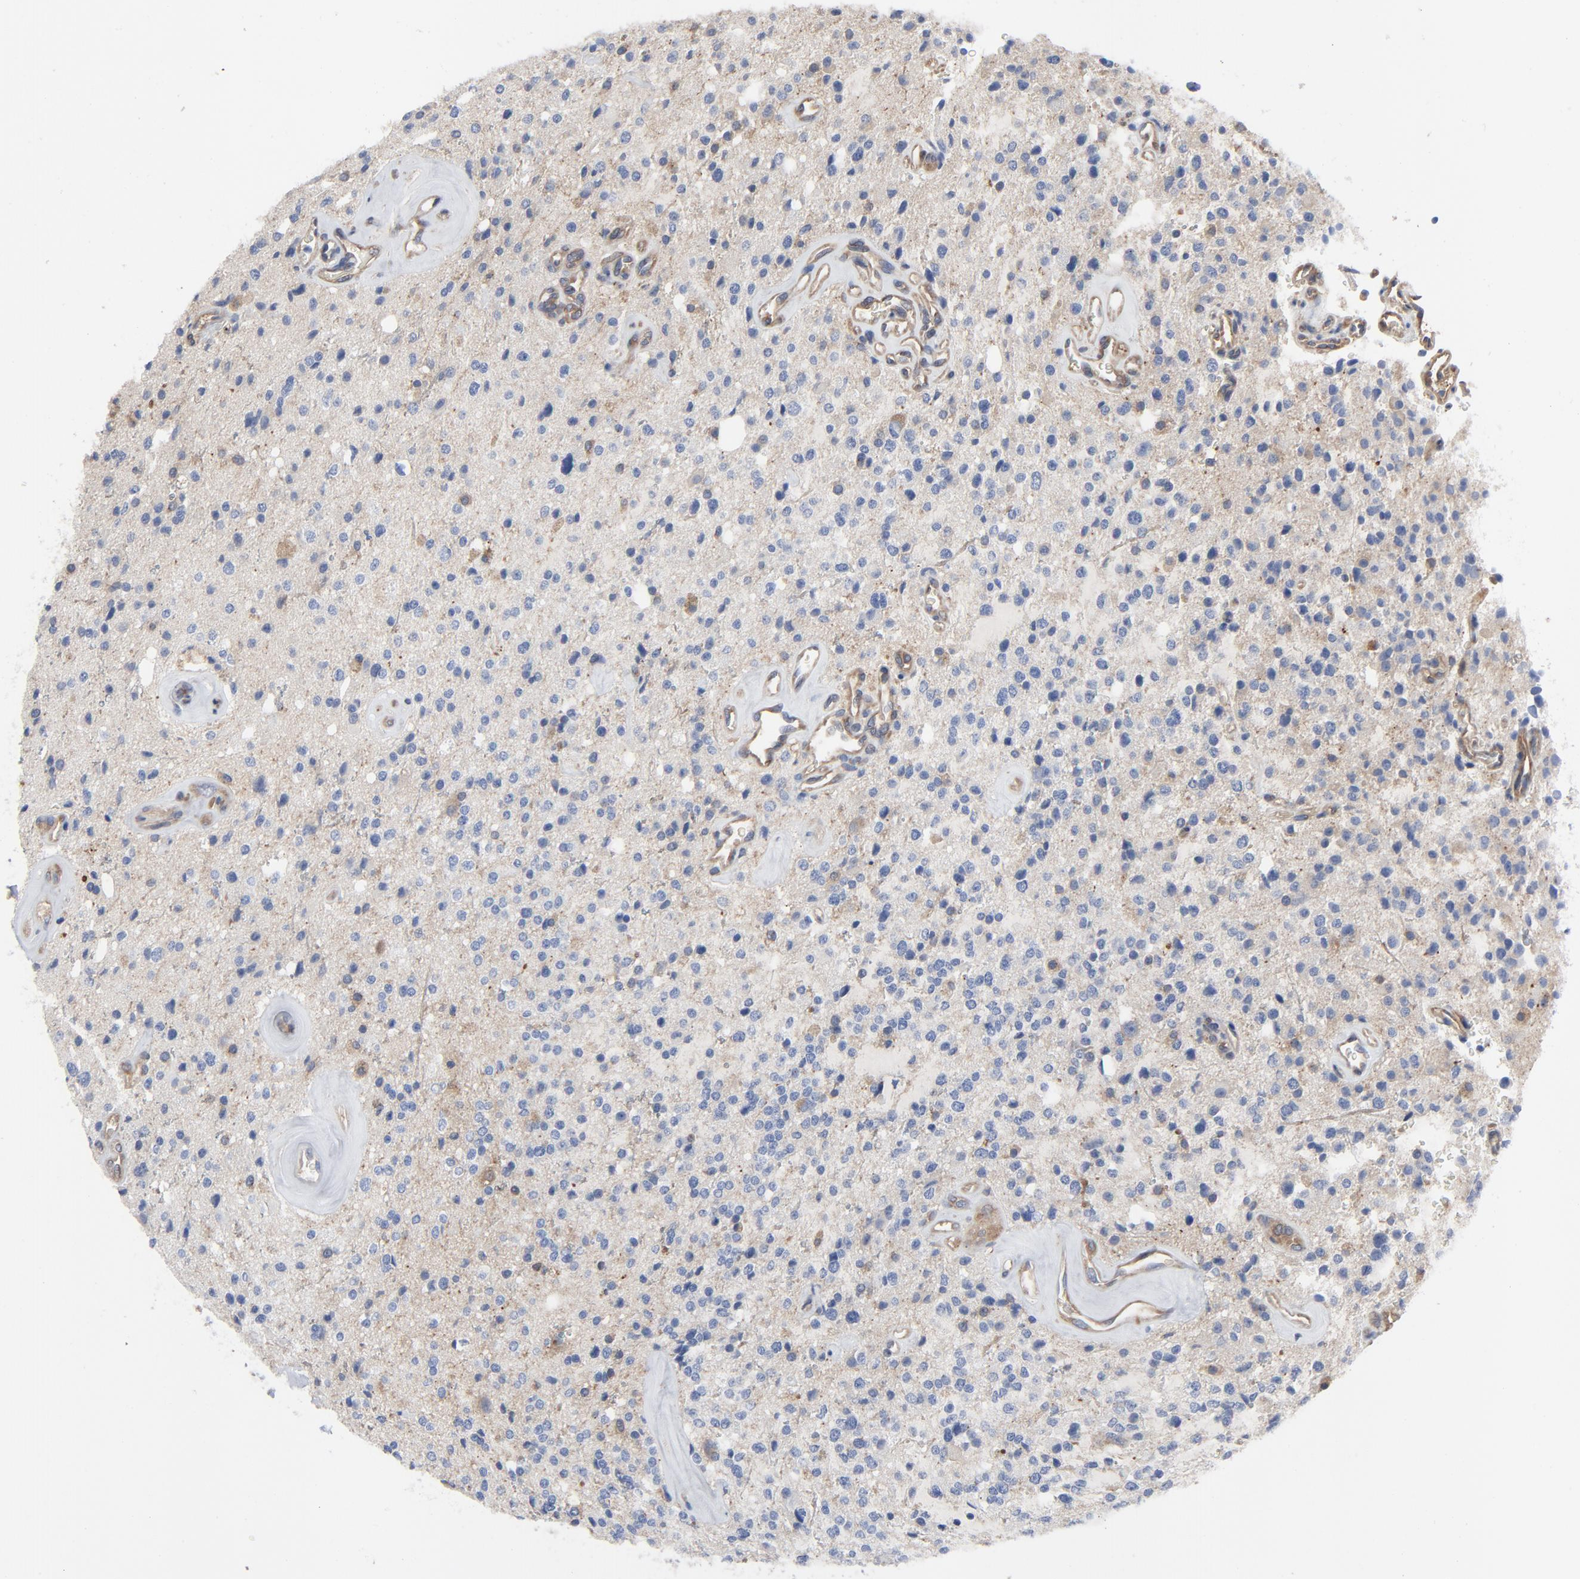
{"staining": {"intensity": "moderate", "quantity": "<25%", "location": "cytoplasmic/membranous"}, "tissue": "glioma", "cell_type": "Tumor cells", "image_type": "cancer", "snomed": [{"axis": "morphology", "description": "Glioma, malignant, High grade"}, {"axis": "topography", "description": "Brain"}], "caption": "Protein positivity by IHC demonstrates moderate cytoplasmic/membranous expression in about <25% of tumor cells in high-grade glioma (malignant). The staining was performed using DAB, with brown indicating positive protein expression. Nuclei are stained blue with hematoxylin.", "gene": "DYNLT3", "patient": {"sex": "male", "age": 47}}